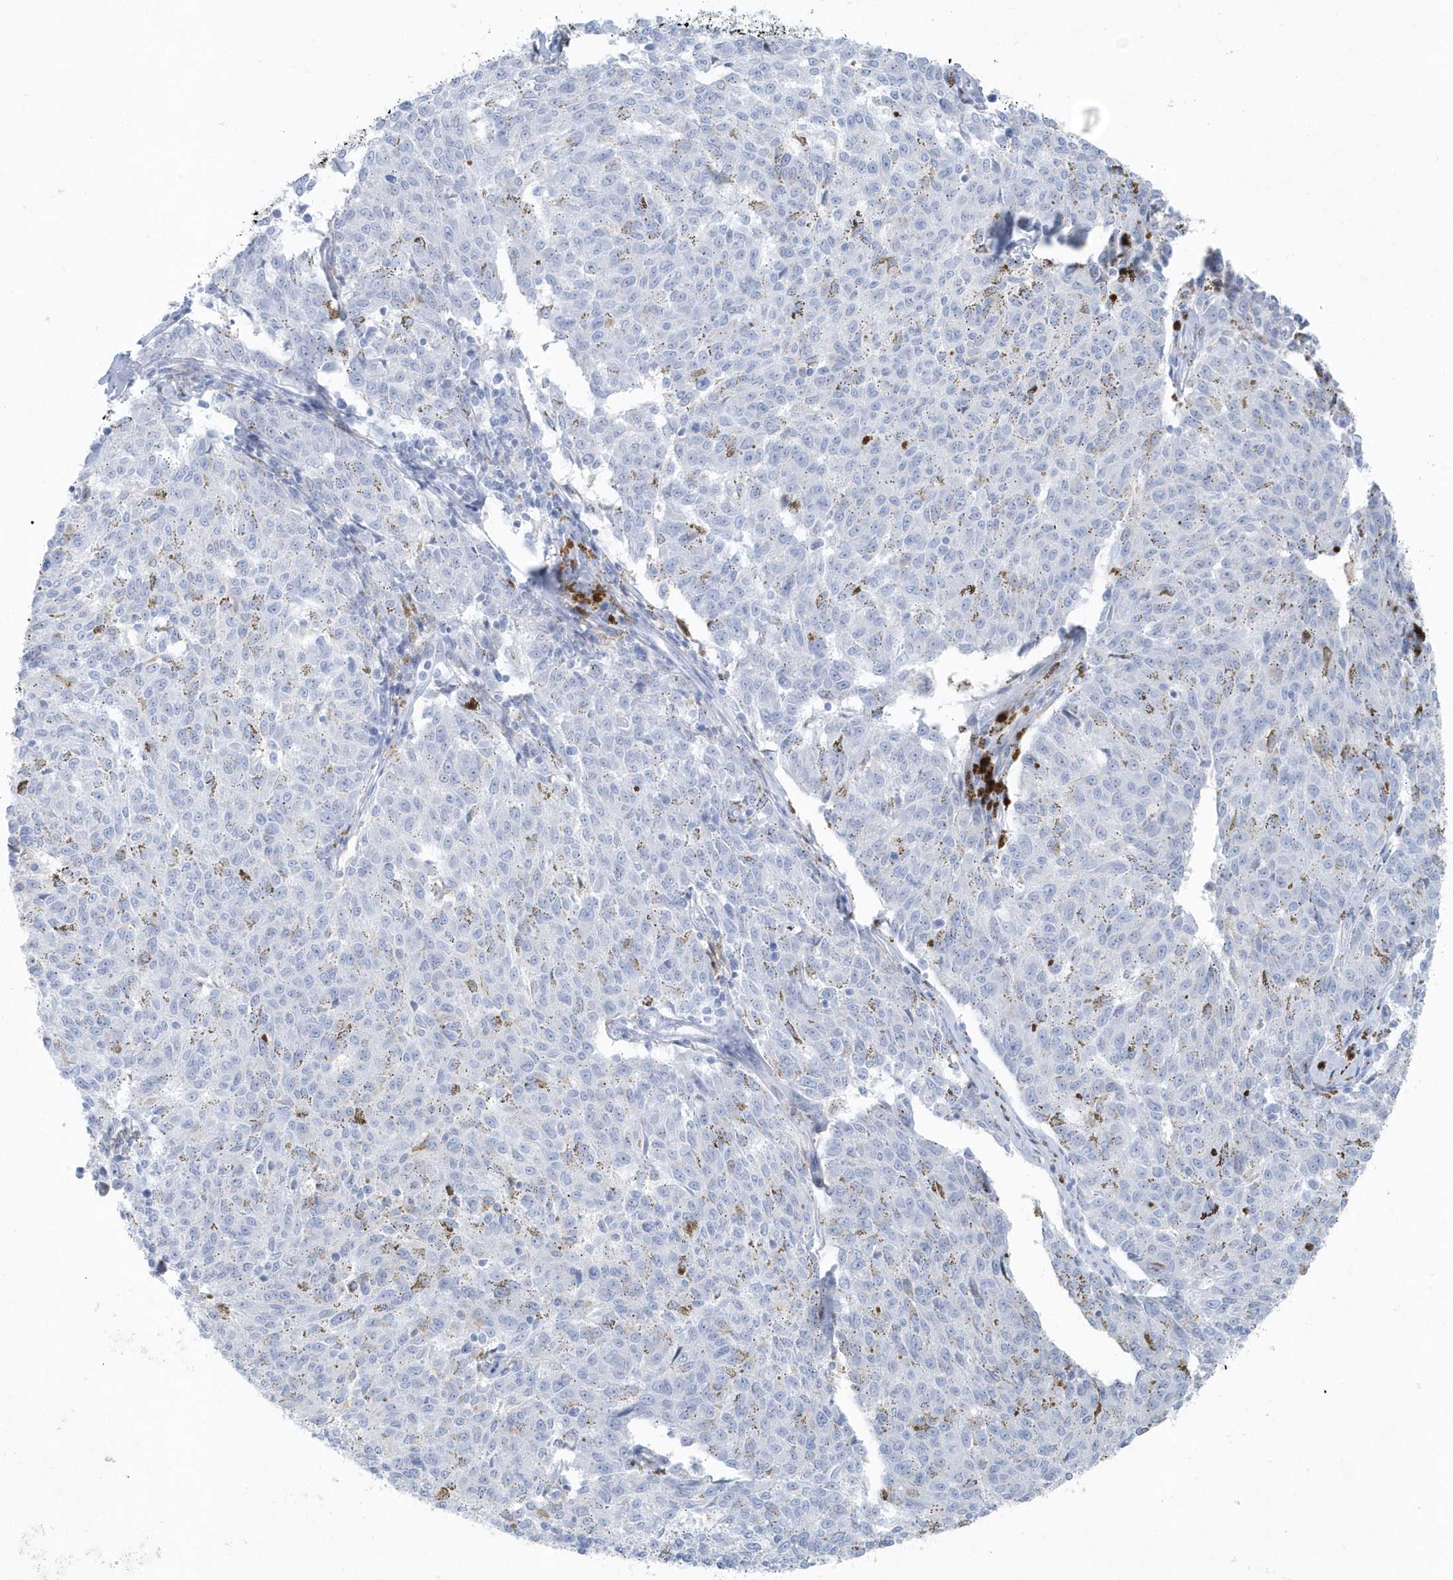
{"staining": {"intensity": "negative", "quantity": "none", "location": "none"}, "tissue": "melanoma", "cell_type": "Tumor cells", "image_type": "cancer", "snomed": [{"axis": "morphology", "description": "Malignant melanoma, NOS"}, {"axis": "topography", "description": "Skin"}], "caption": "This histopathology image is of melanoma stained with immunohistochemistry (IHC) to label a protein in brown with the nuclei are counter-stained blue. There is no positivity in tumor cells.", "gene": "FAM98A", "patient": {"sex": "female", "age": 72}}